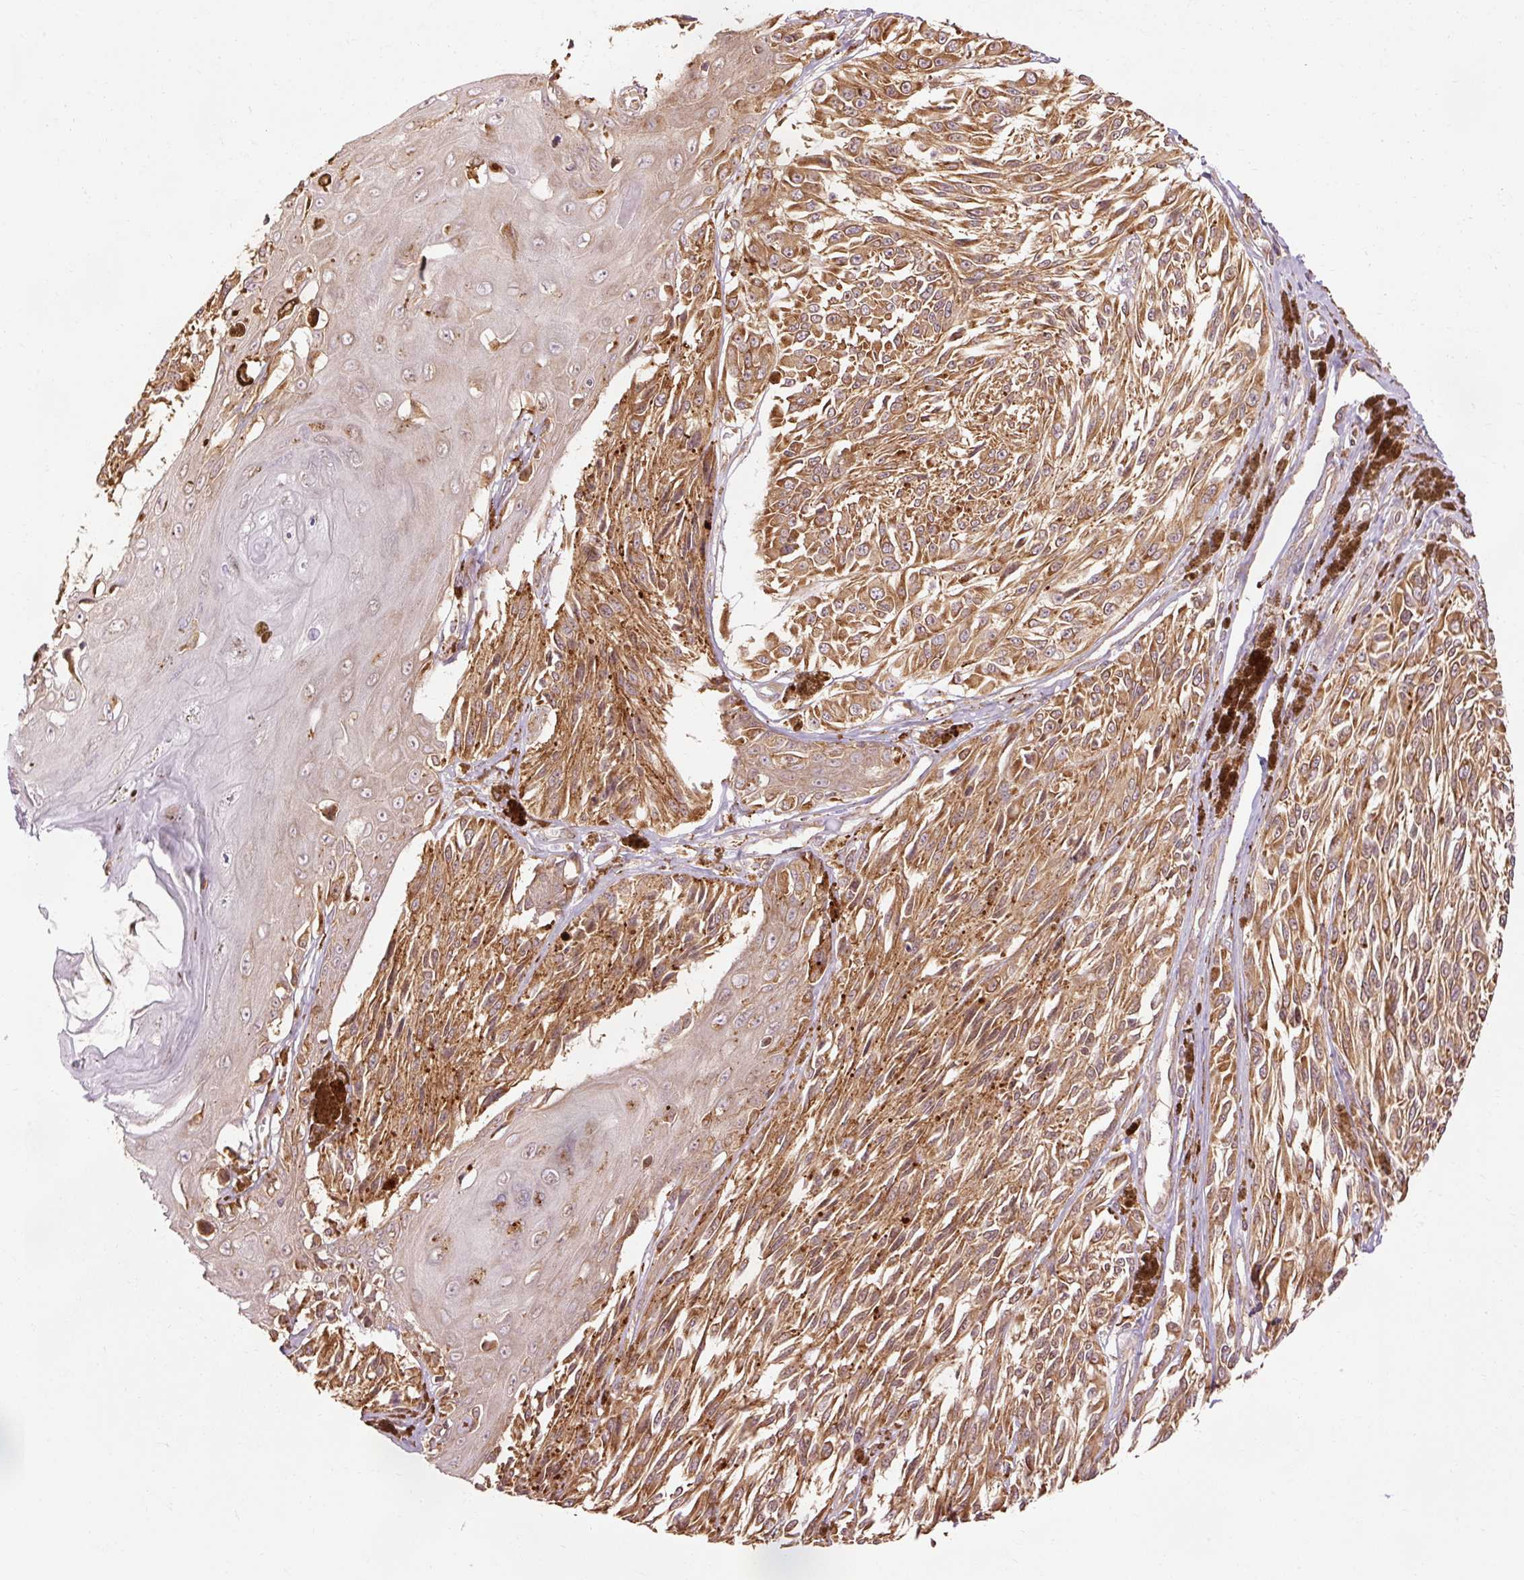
{"staining": {"intensity": "moderate", "quantity": ">75%", "location": "cytoplasmic/membranous"}, "tissue": "melanoma", "cell_type": "Tumor cells", "image_type": "cancer", "snomed": [{"axis": "morphology", "description": "Malignant melanoma, NOS"}, {"axis": "topography", "description": "Skin"}], "caption": "Melanoma stained with DAB immunohistochemistry (IHC) shows medium levels of moderate cytoplasmic/membranous staining in approximately >75% of tumor cells.", "gene": "PDAP1", "patient": {"sex": "male", "age": 94}}